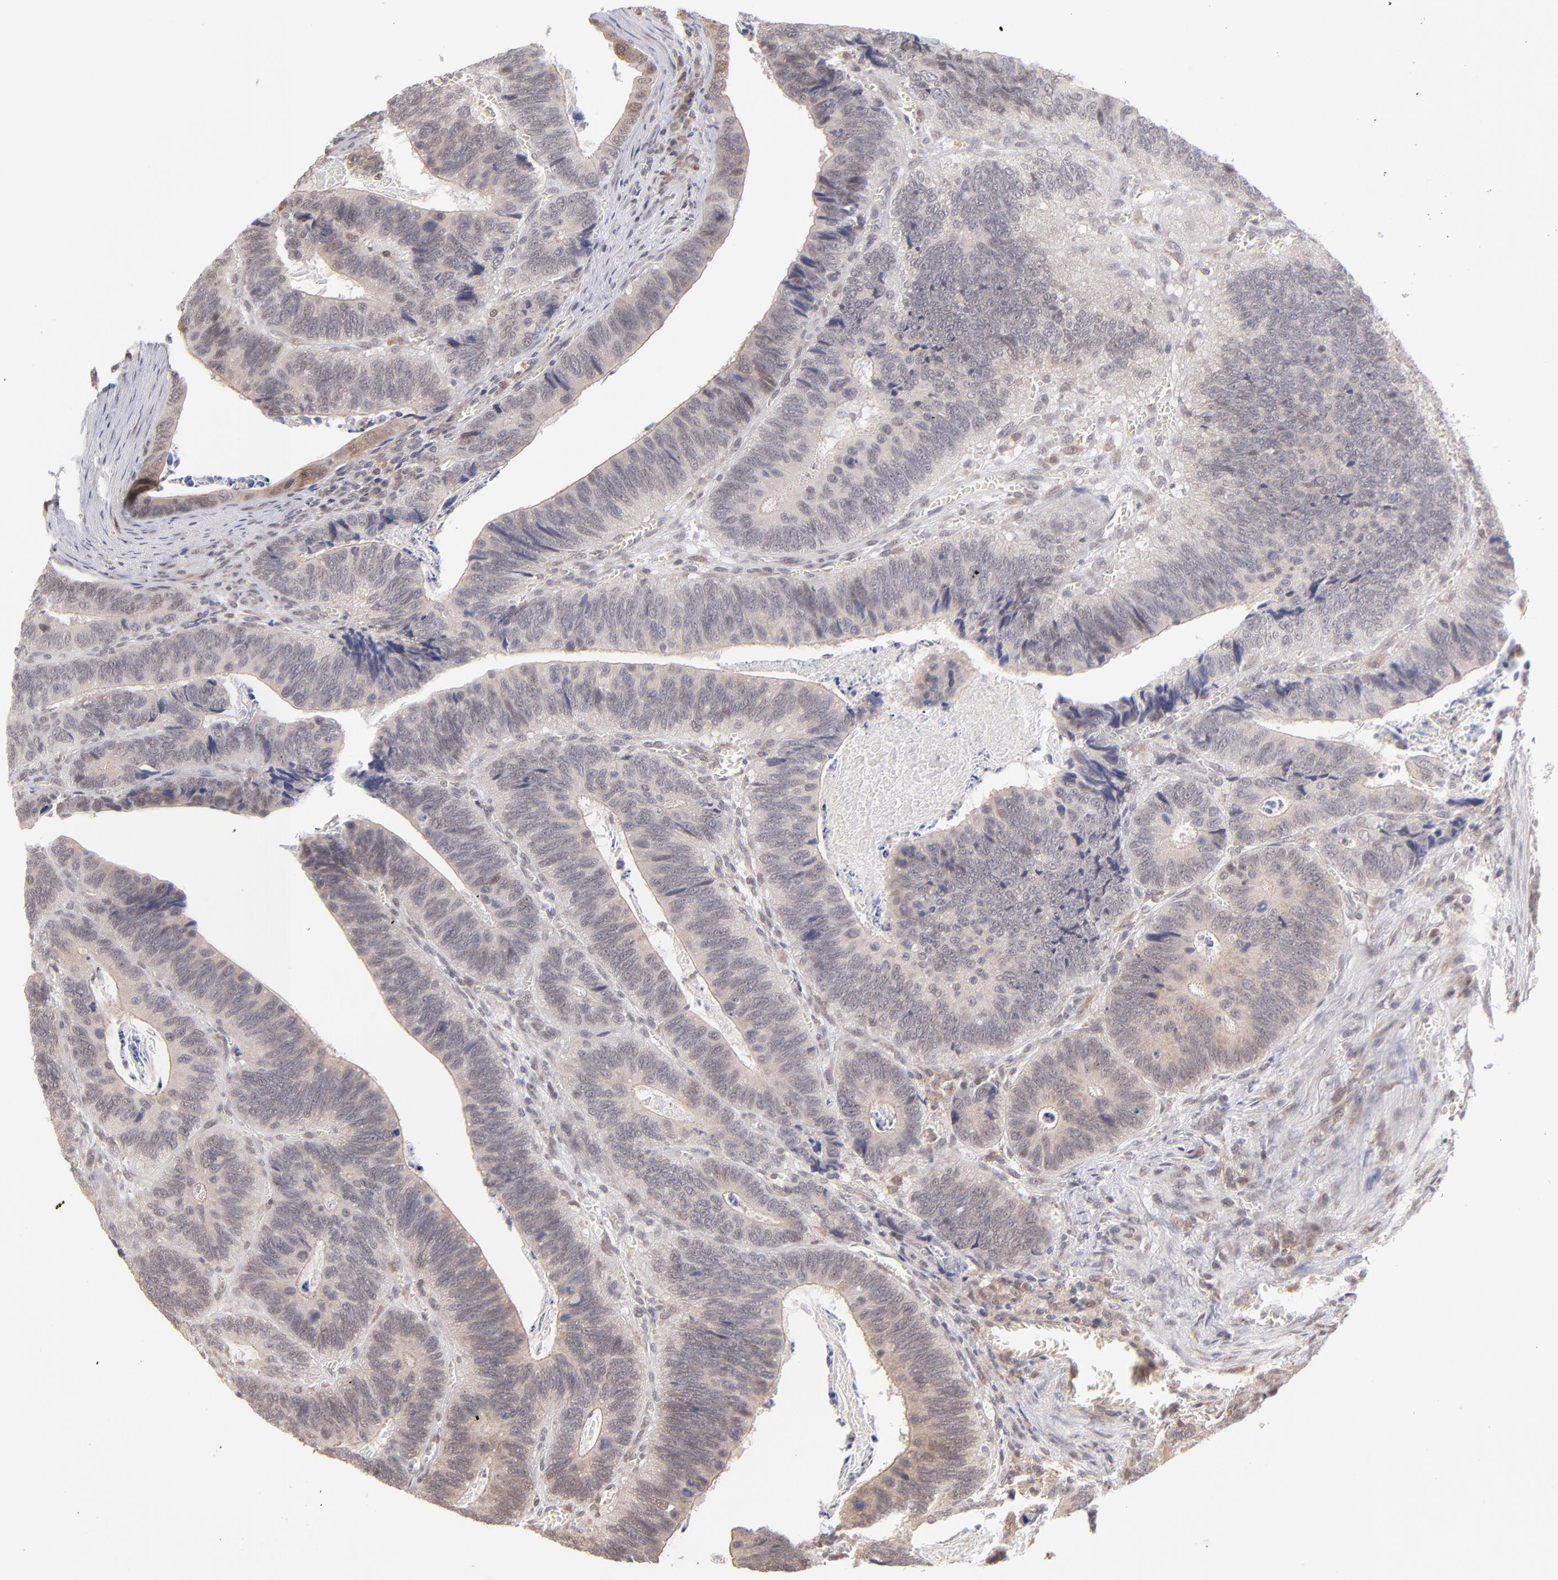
{"staining": {"intensity": "negative", "quantity": "none", "location": "none"}, "tissue": "colorectal cancer", "cell_type": "Tumor cells", "image_type": "cancer", "snomed": [{"axis": "morphology", "description": "Adenocarcinoma, NOS"}, {"axis": "topography", "description": "Colon"}], "caption": "Immunohistochemistry of colorectal cancer (adenocarcinoma) shows no staining in tumor cells.", "gene": "OAS1", "patient": {"sex": "male", "age": 72}}